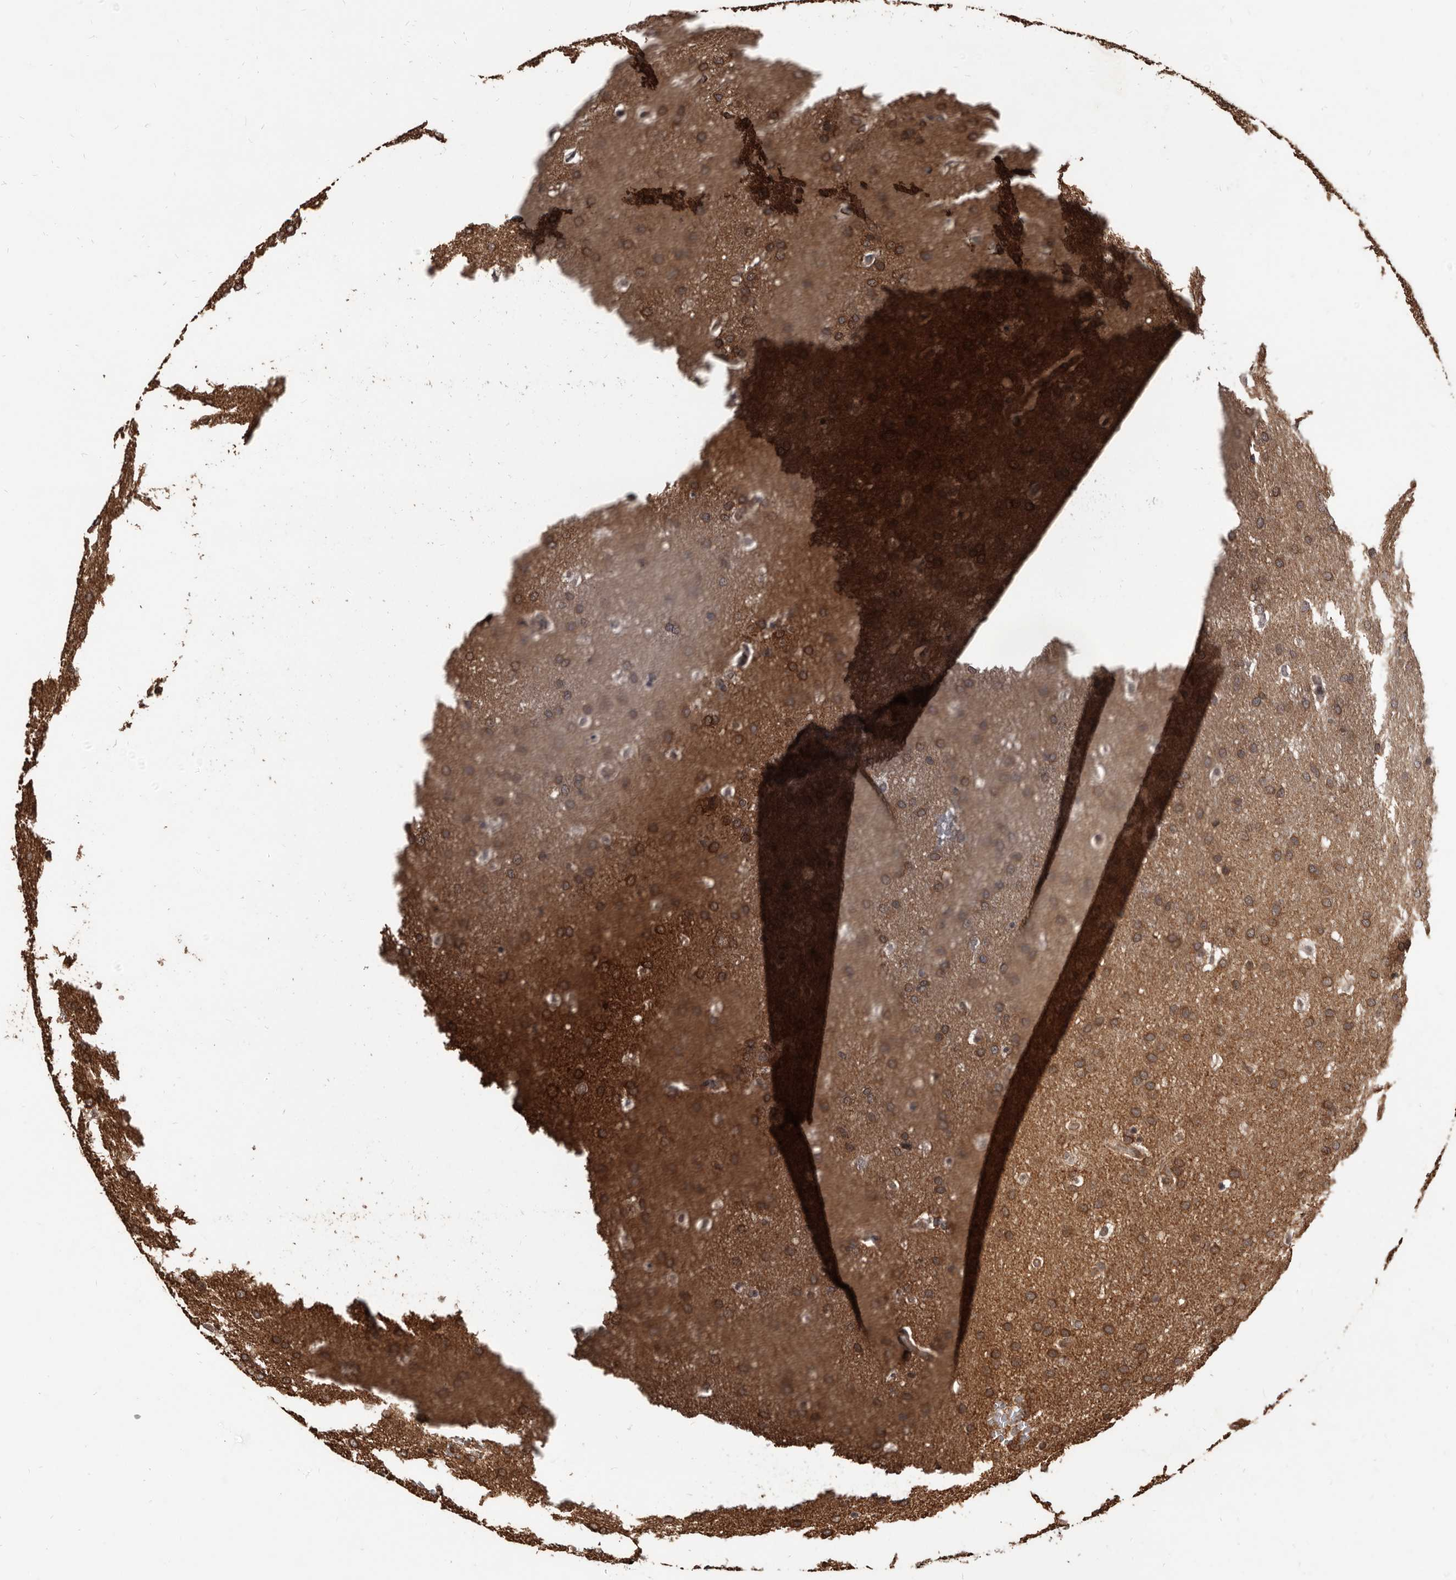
{"staining": {"intensity": "weak", "quantity": "25%-75%", "location": "cytoplasmic/membranous"}, "tissue": "glioma", "cell_type": "Tumor cells", "image_type": "cancer", "snomed": [{"axis": "morphology", "description": "Glioma, malignant, Low grade"}, {"axis": "topography", "description": "Brain"}], "caption": "A photomicrograph showing weak cytoplasmic/membranous positivity in about 25%-75% of tumor cells in glioma, as visualized by brown immunohistochemical staining.", "gene": "ADAMTS20", "patient": {"sex": "female", "age": 37}}